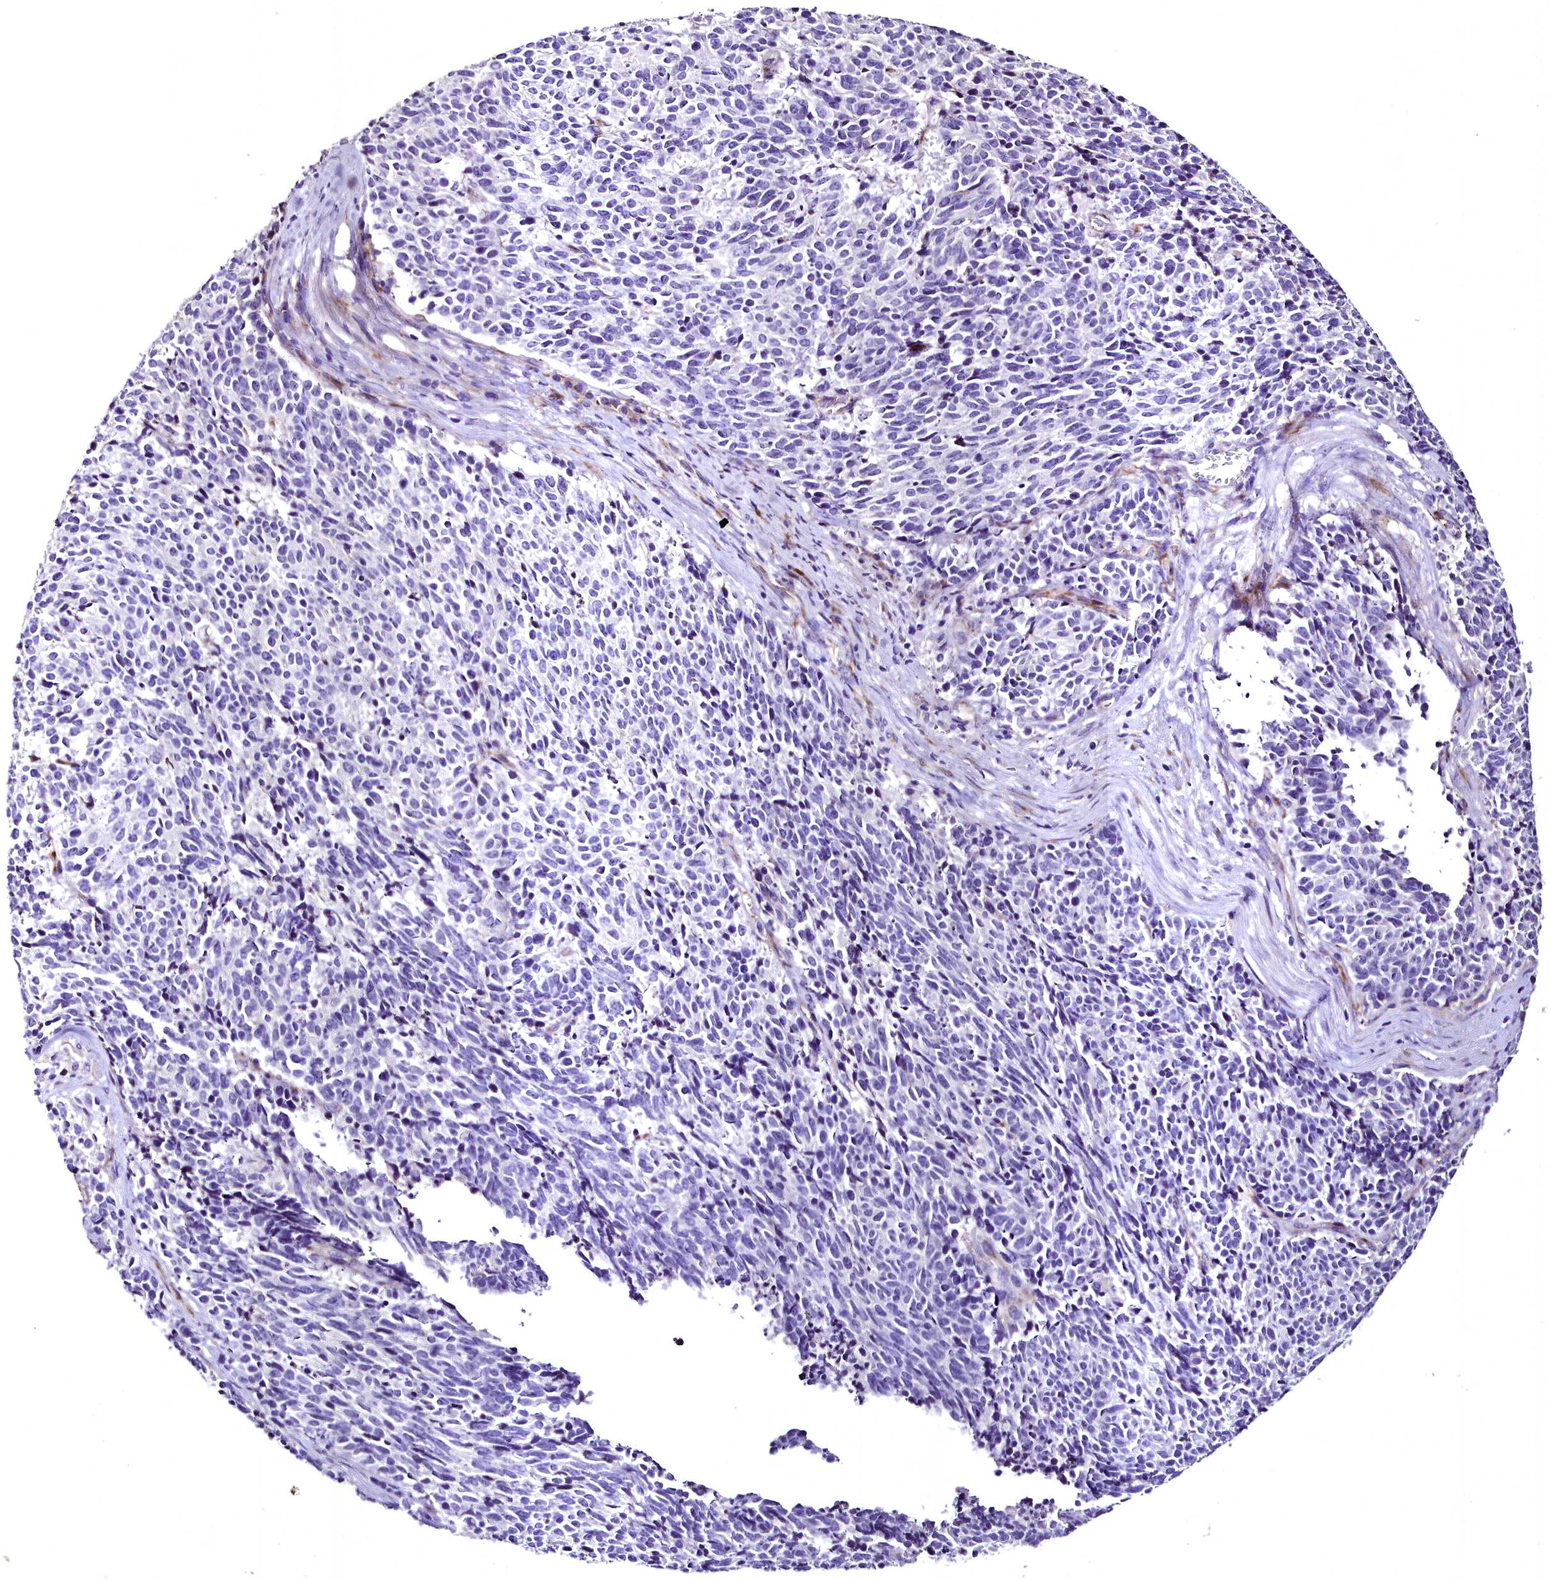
{"staining": {"intensity": "negative", "quantity": "none", "location": "none"}, "tissue": "cervical cancer", "cell_type": "Tumor cells", "image_type": "cancer", "snomed": [{"axis": "morphology", "description": "Squamous cell carcinoma, NOS"}, {"axis": "topography", "description": "Cervix"}], "caption": "A histopathology image of human squamous cell carcinoma (cervical) is negative for staining in tumor cells. (IHC, brightfield microscopy, high magnification).", "gene": "MS4A18", "patient": {"sex": "female", "age": 29}}